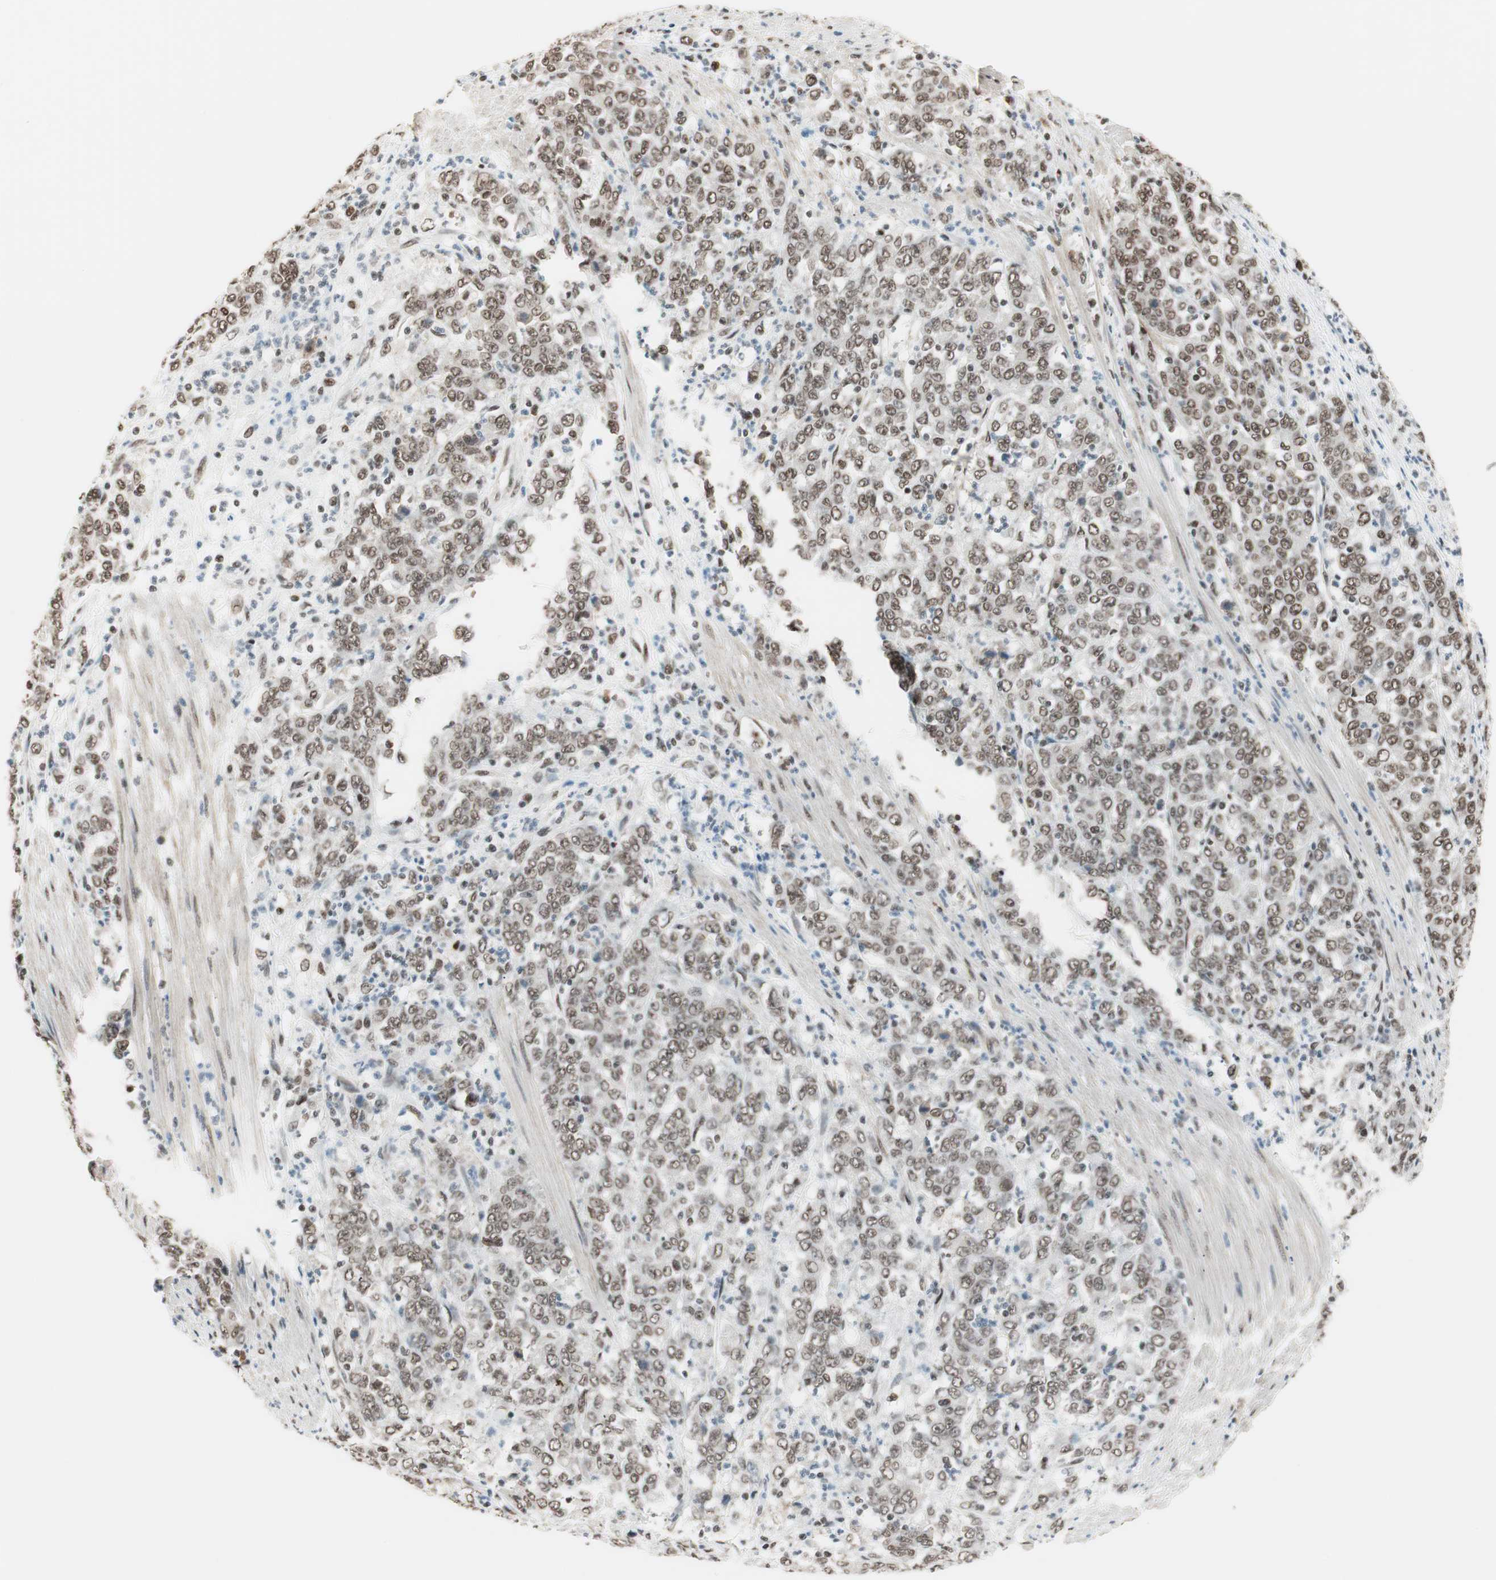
{"staining": {"intensity": "moderate", "quantity": ">75%", "location": "nuclear"}, "tissue": "stomach cancer", "cell_type": "Tumor cells", "image_type": "cancer", "snomed": [{"axis": "morphology", "description": "Adenocarcinoma, NOS"}, {"axis": "topography", "description": "Stomach, lower"}], "caption": "Adenocarcinoma (stomach) stained for a protein (brown) demonstrates moderate nuclear positive staining in about >75% of tumor cells.", "gene": "SMARCE1", "patient": {"sex": "female", "age": 71}}